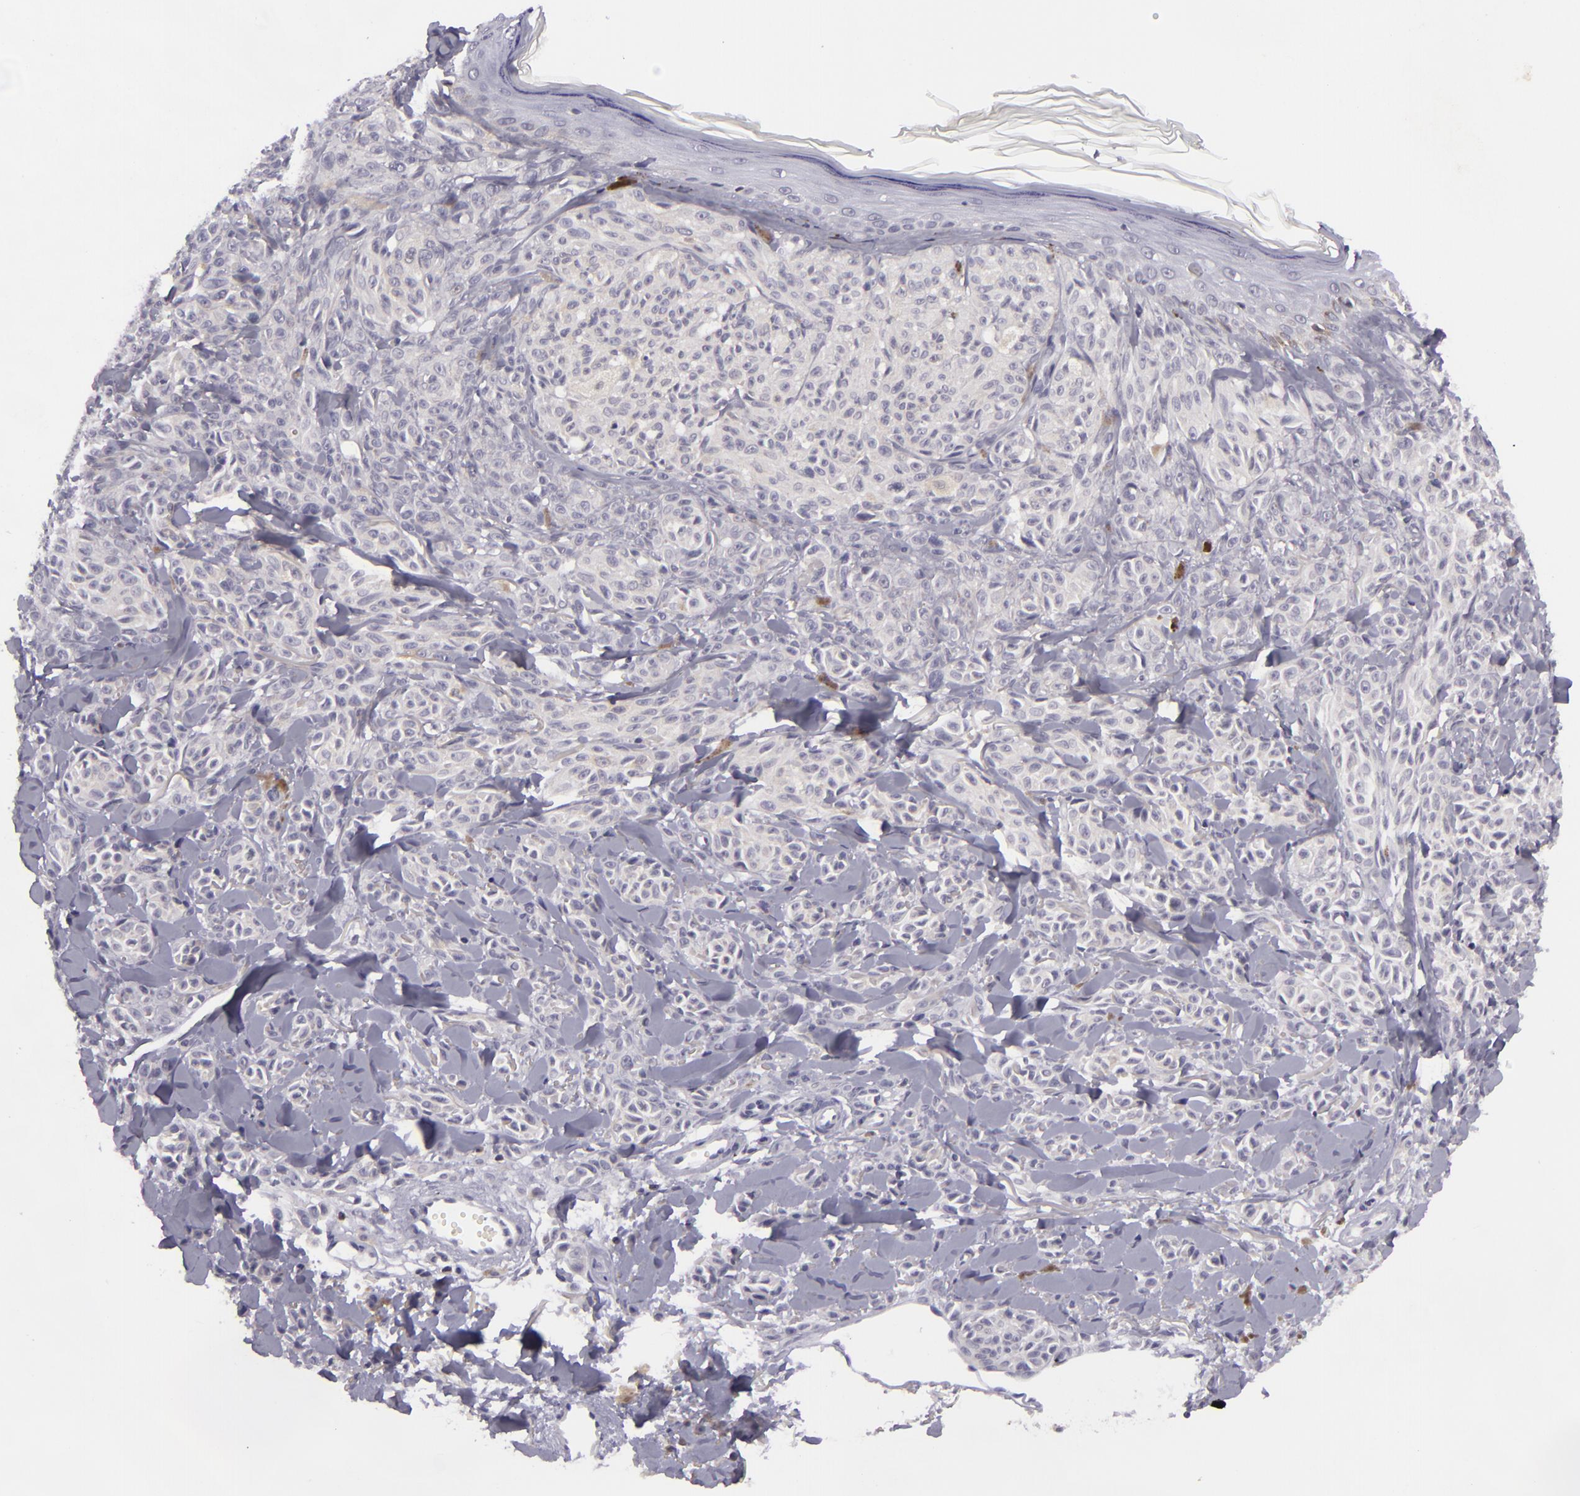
{"staining": {"intensity": "negative", "quantity": "none", "location": "none"}, "tissue": "melanoma", "cell_type": "Tumor cells", "image_type": "cancer", "snomed": [{"axis": "morphology", "description": "Malignant melanoma, NOS"}, {"axis": "topography", "description": "Skin"}], "caption": "Immunohistochemistry of human melanoma exhibits no staining in tumor cells. The staining was performed using DAB to visualize the protein expression in brown, while the nuclei were stained in blue with hematoxylin (Magnification: 20x).", "gene": "KCNAB2", "patient": {"sex": "female", "age": 73}}